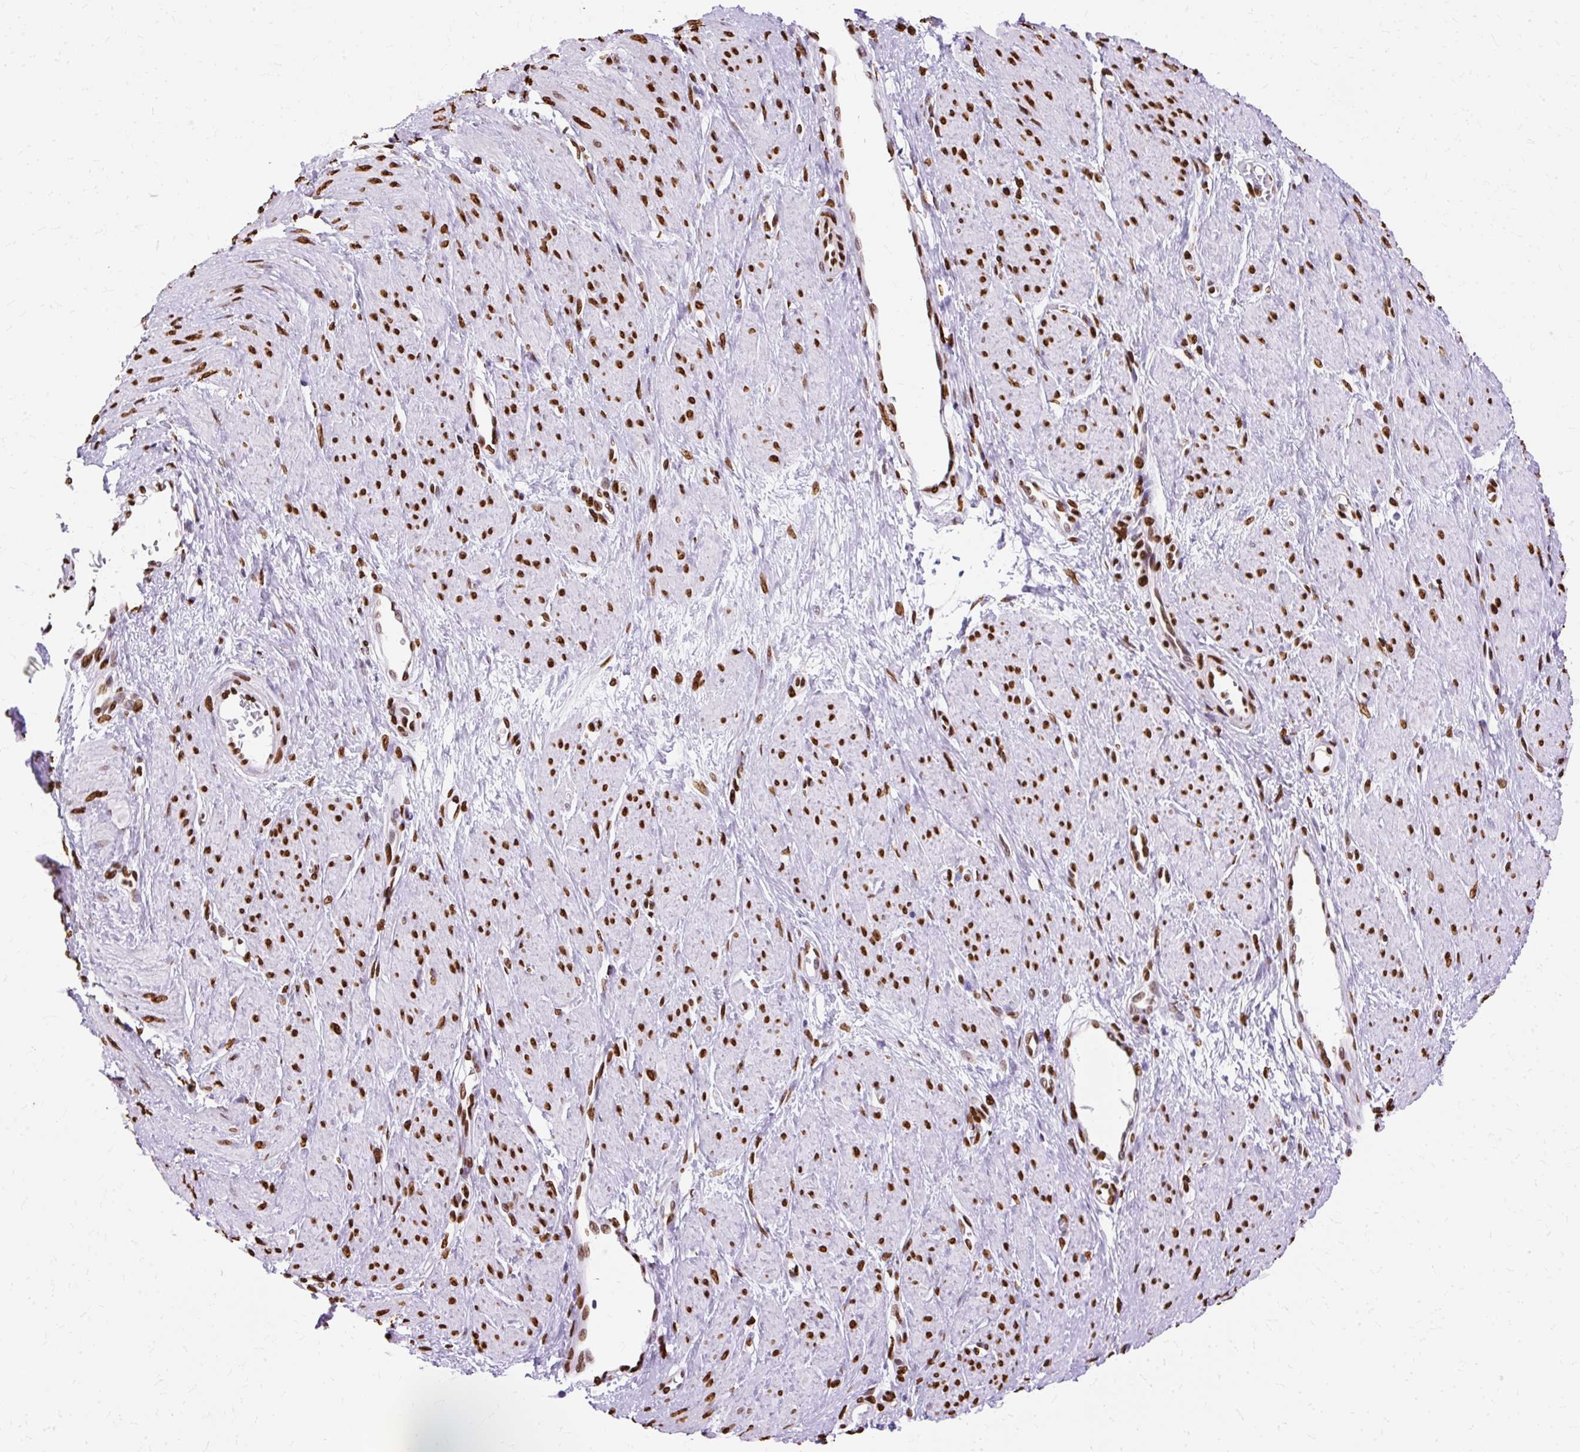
{"staining": {"intensity": "strong", "quantity": ">75%", "location": "nuclear"}, "tissue": "smooth muscle", "cell_type": "Smooth muscle cells", "image_type": "normal", "snomed": [{"axis": "morphology", "description": "Normal tissue, NOS"}, {"axis": "topography", "description": "Smooth muscle"}, {"axis": "topography", "description": "Uterus"}], "caption": "The photomicrograph demonstrates immunohistochemical staining of benign smooth muscle. There is strong nuclear staining is appreciated in approximately >75% of smooth muscle cells.", "gene": "TMEM184C", "patient": {"sex": "female", "age": 39}}